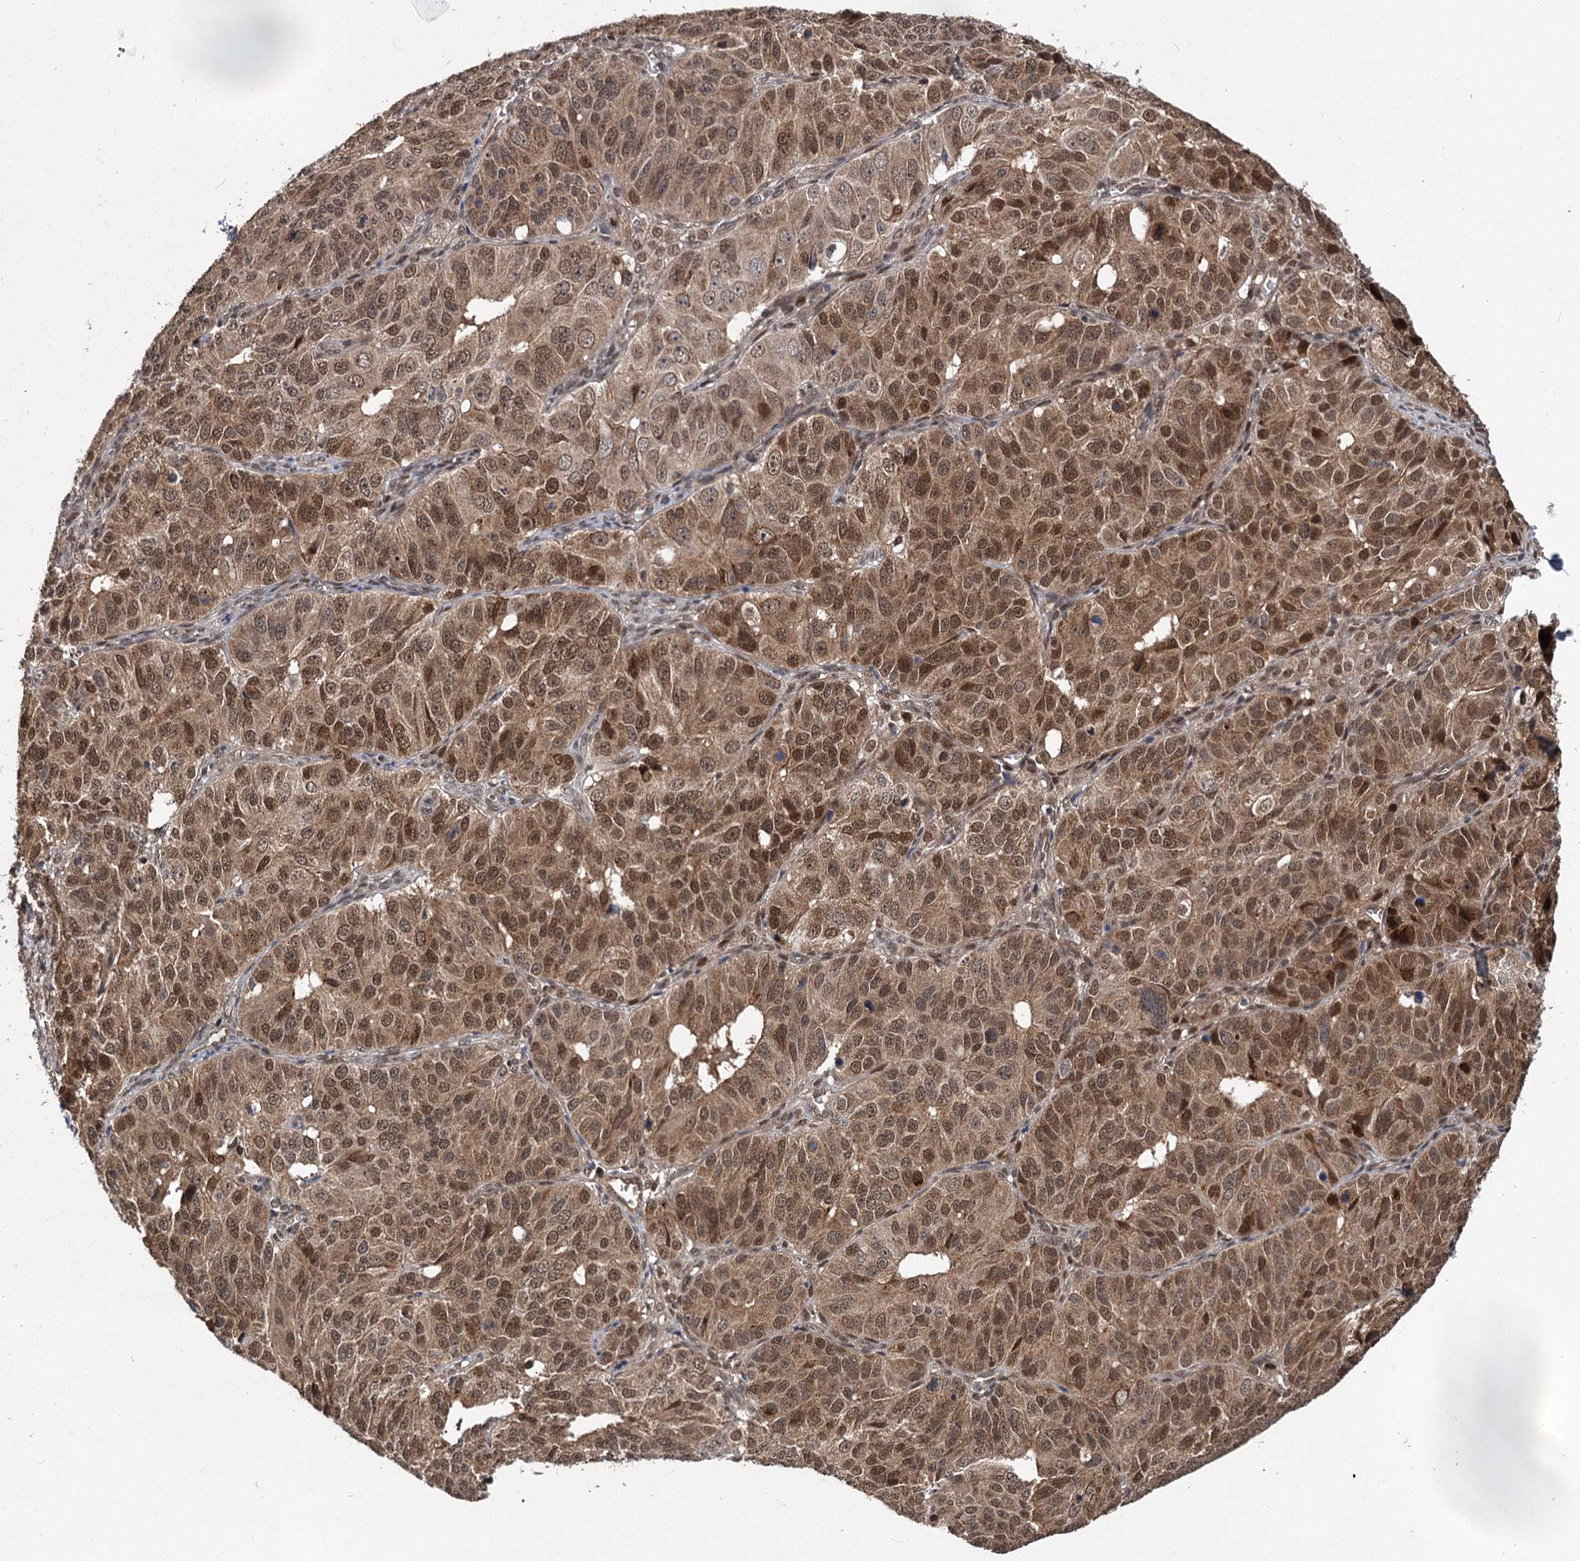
{"staining": {"intensity": "moderate", "quantity": ">75%", "location": "cytoplasmic/membranous,nuclear"}, "tissue": "ovarian cancer", "cell_type": "Tumor cells", "image_type": "cancer", "snomed": [{"axis": "morphology", "description": "Carcinoma, endometroid"}, {"axis": "topography", "description": "Ovary"}], "caption": "Immunohistochemical staining of endometroid carcinoma (ovarian) reveals medium levels of moderate cytoplasmic/membranous and nuclear protein expression in approximately >75% of tumor cells.", "gene": "MYG1", "patient": {"sex": "female", "age": 51}}